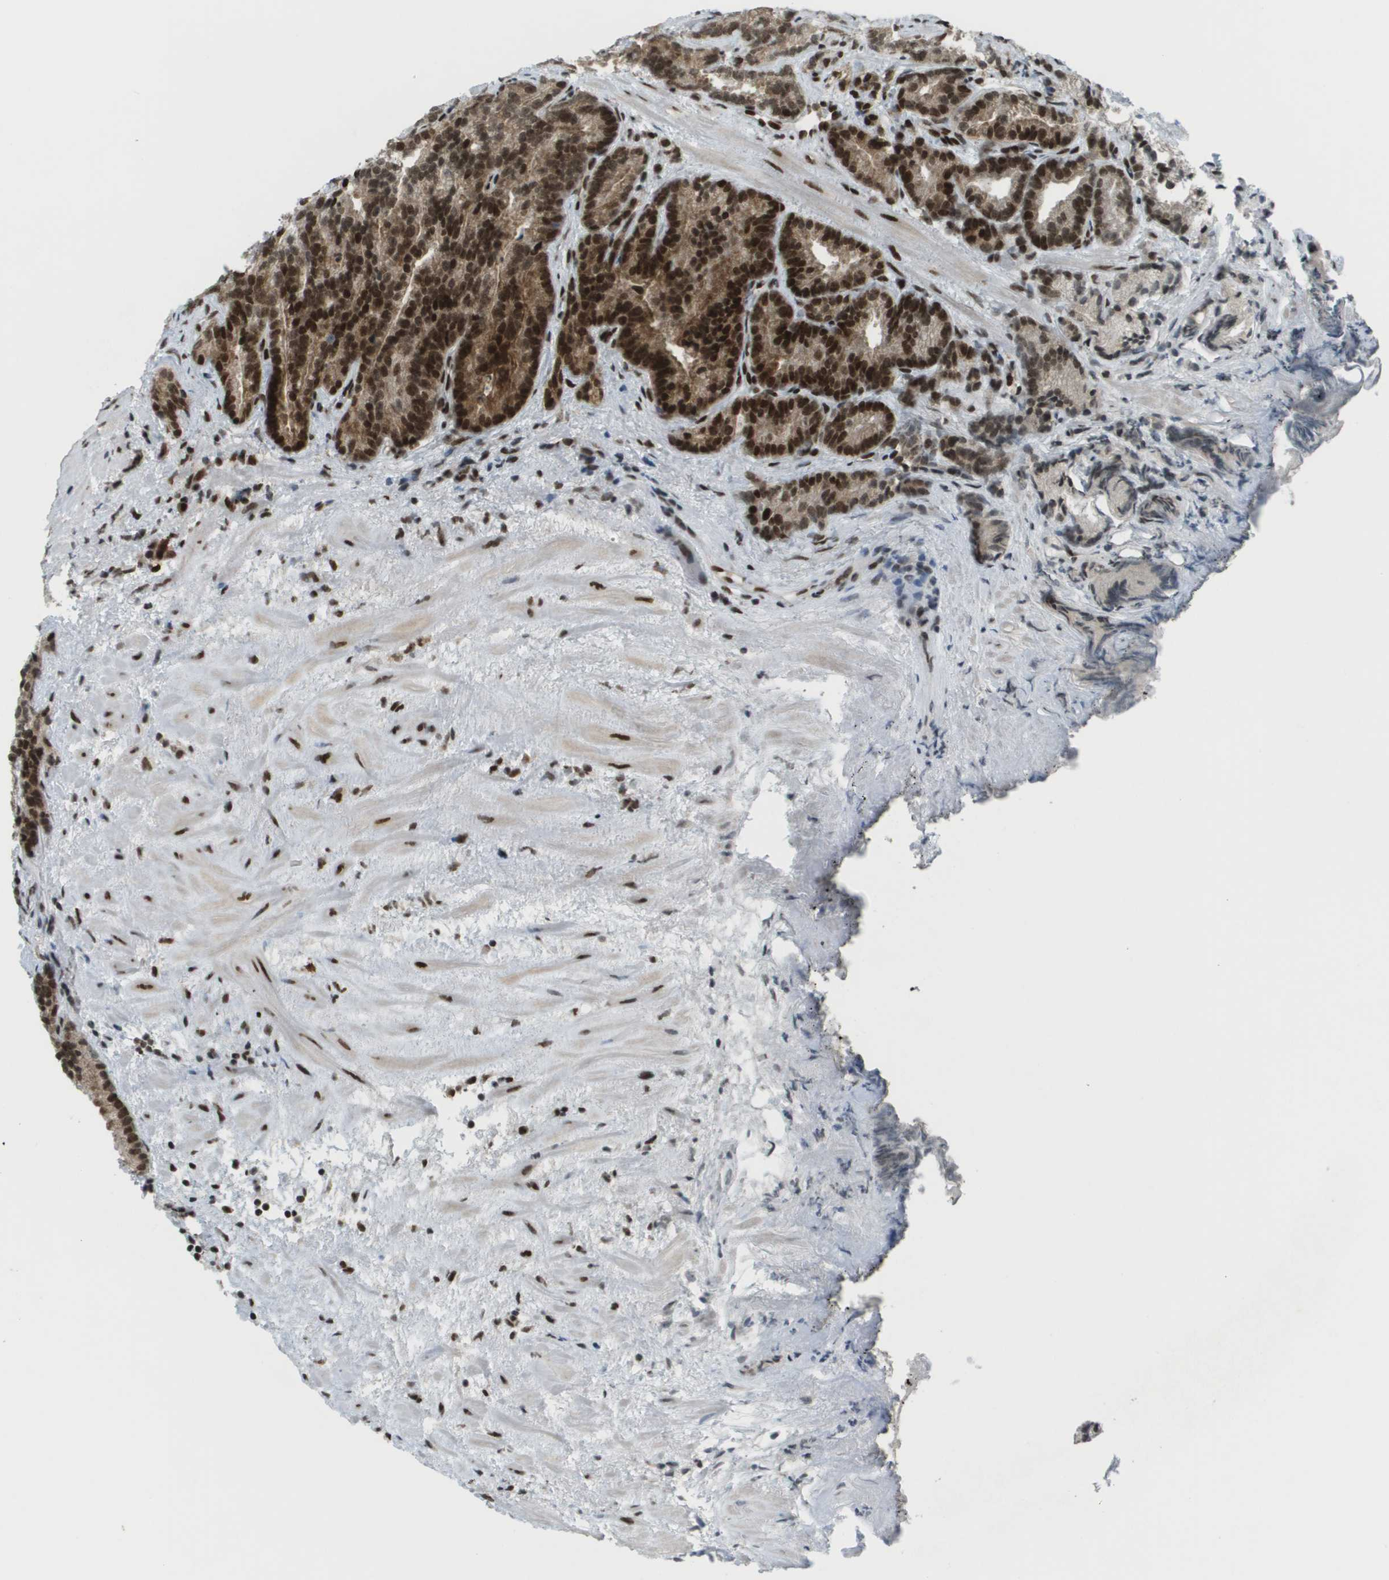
{"staining": {"intensity": "strong", "quantity": ">75%", "location": "cytoplasmic/membranous,nuclear"}, "tissue": "prostate cancer", "cell_type": "Tumor cells", "image_type": "cancer", "snomed": [{"axis": "morphology", "description": "Adenocarcinoma, Low grade"}, {"axis": "topography", "description": "Prostate"}], "caption": "Immunohistochemical staining of human low-grade adenocarcinoma (prostate) displays strong cytoplasmic/membranous and nuclear protein expression in approximately >75% of tumor cells. (brown staining indicates protein expression, while blue staining denotes nuclei).", "gene": "IRF7", "patient": {"sex": "male", "age": 89}}